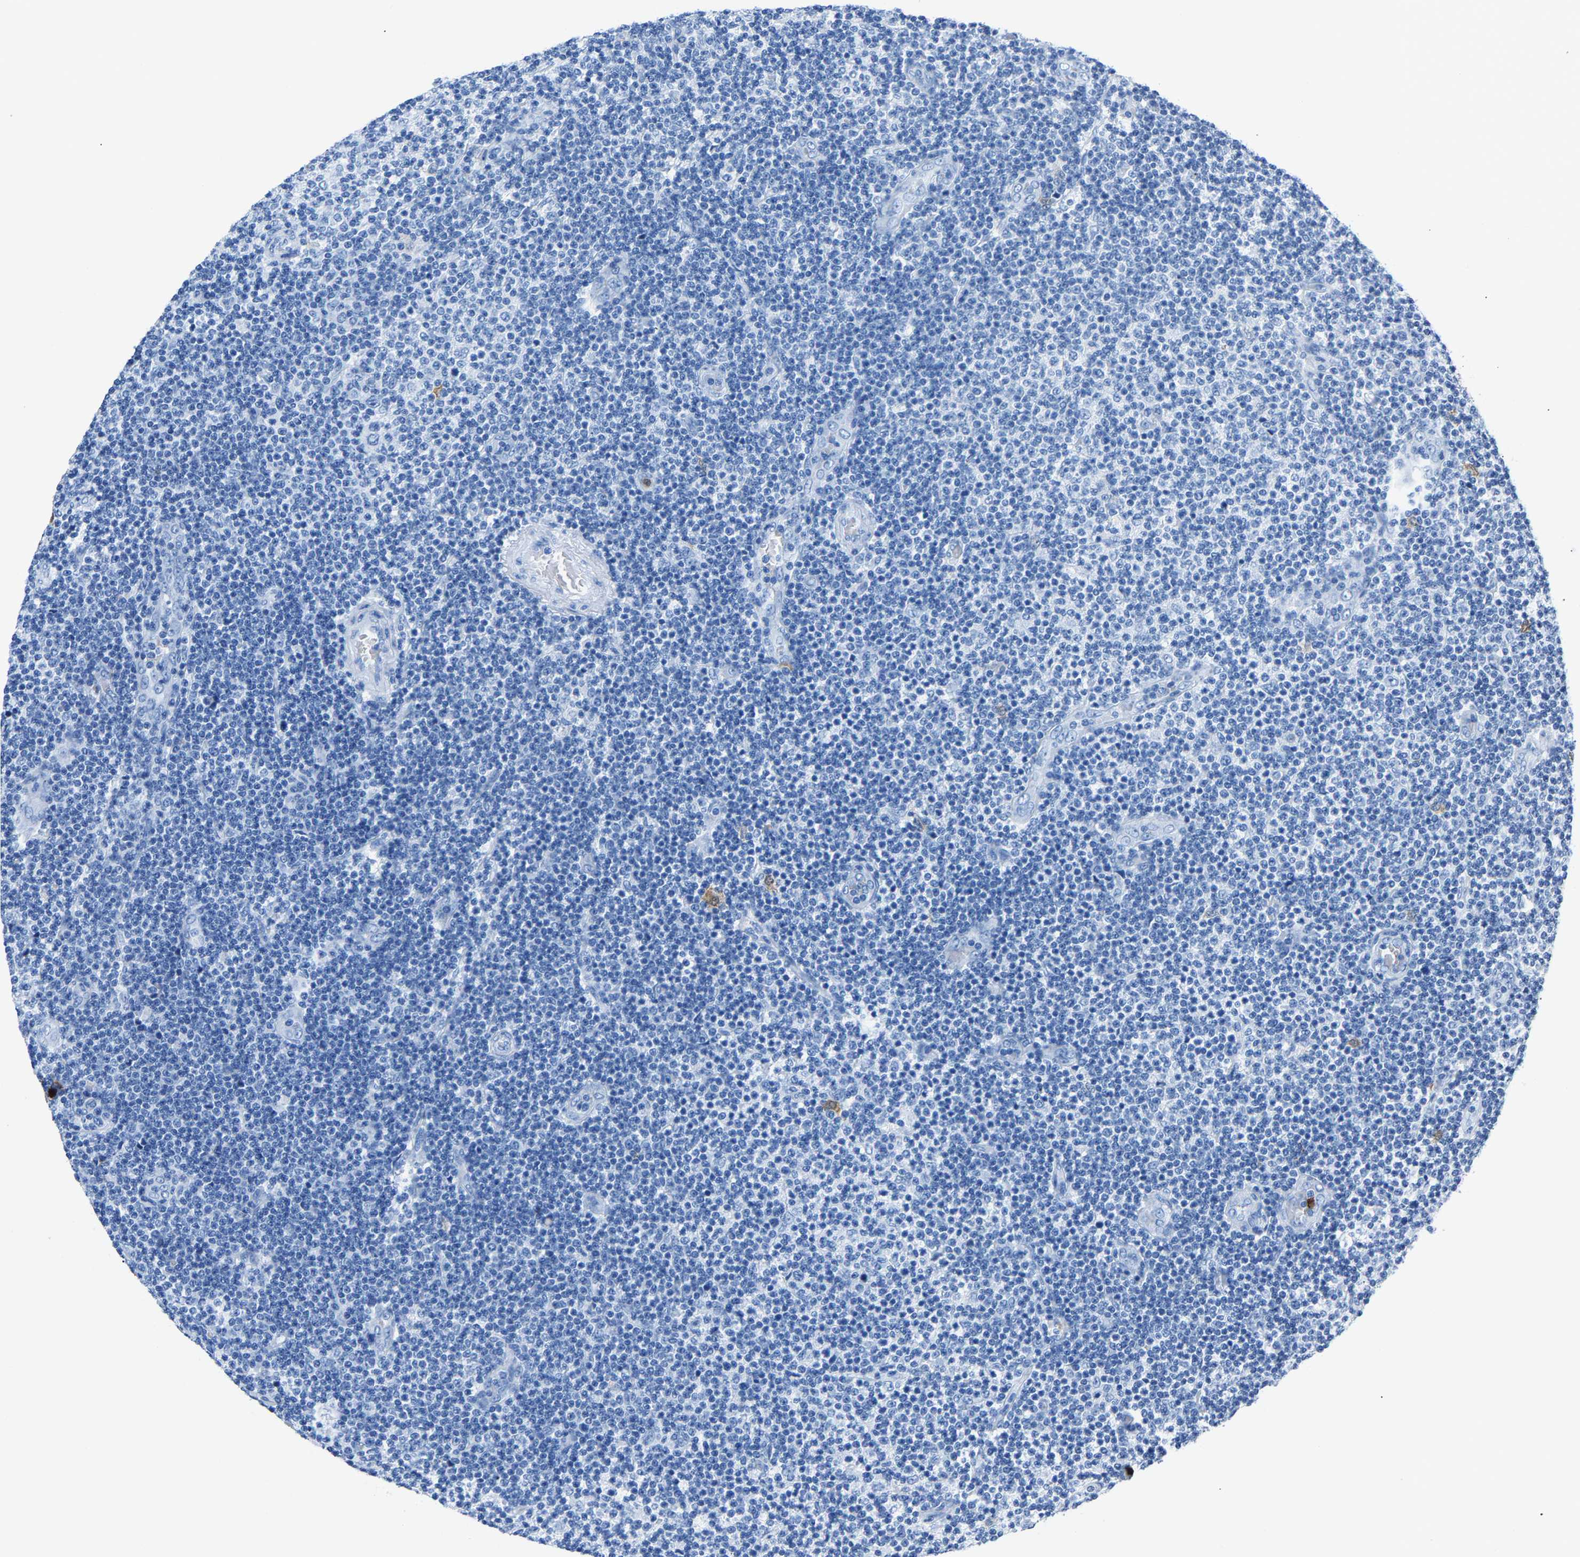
{"staining": {"intensity": "negative", "quantity": "none", "location": "none"}, "tissue": "lymphoma", "cell_type": "Tumor cells", "image_type": "cancer", "snomed": [{"axis": "morphology", "description": "Malignant lymphoma, non-Hodgkin's type, Low grade"}, {"axis": "topography", "description": "Lymph node"}], "caption": "This is an immunohistochemistry (IHC) image of malignant lymphoma, non-Hodgkin's type (low-grade). There is no staining in tumor cells.", "gene": "S100P", "patient": {"sex": "male", "age": 83}}